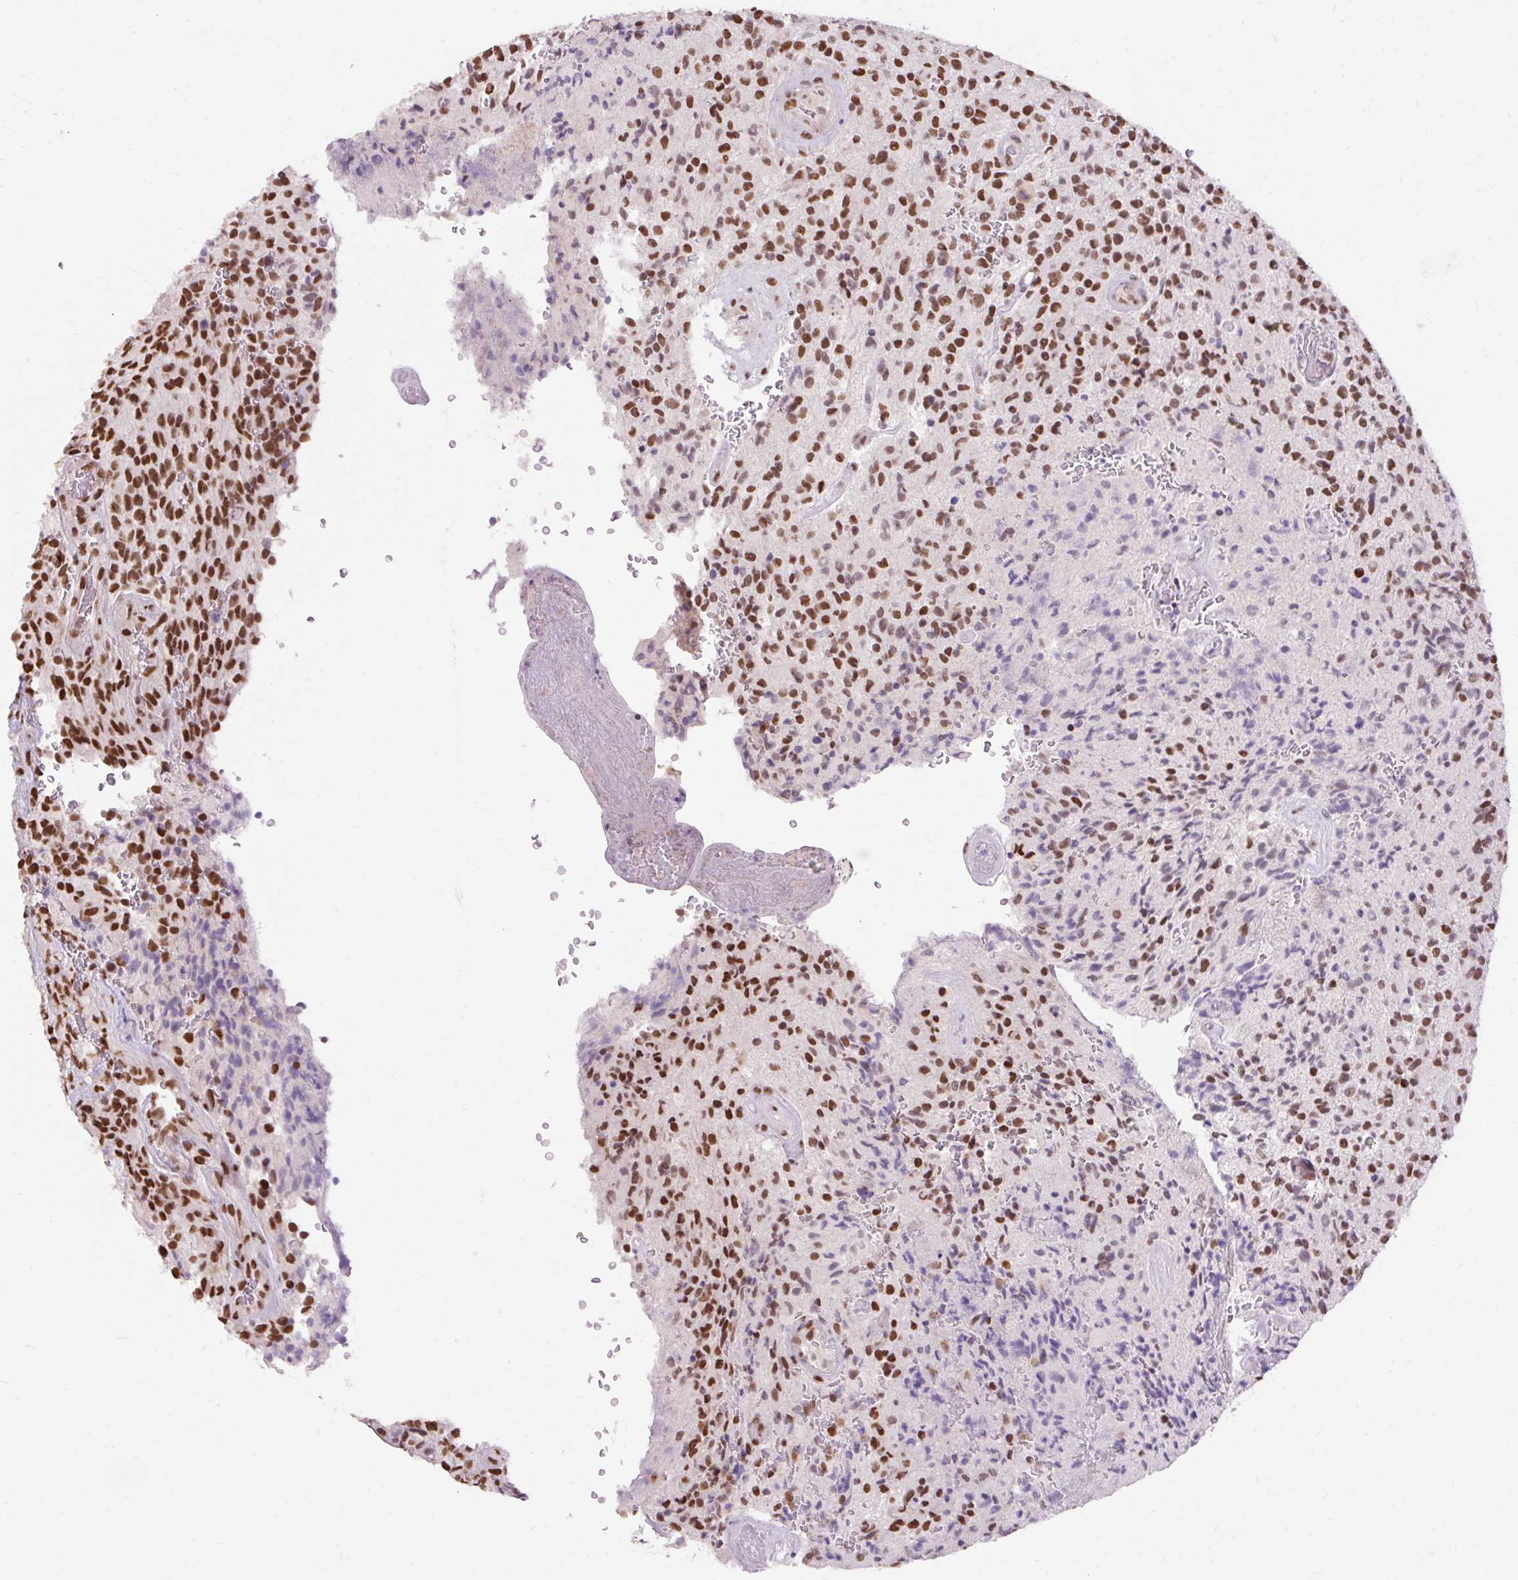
{"staining": {"intensity": "strong", "quantity": "25%-75%", "location": "nuclear"}, "tissue": "glioma", "cell_type": "Tumor cells", "image_type": "cancer", "snomed": [{"axis": "morphology", "description": "Normal tissue, NOS"}, {"axis": "morphology", "description": "Glioma, malignant, High grade"}, {"axis": "topography", "description": "Cerebral cortex"}], "caption": "Brown immunohistochemical staining in human malignant glioma (high-grade) displays strong nuclear staining in about 25%-75% of tumor cells.", "gene": "NPIPB12", "patient": {"sex": "male", "age": 56}}